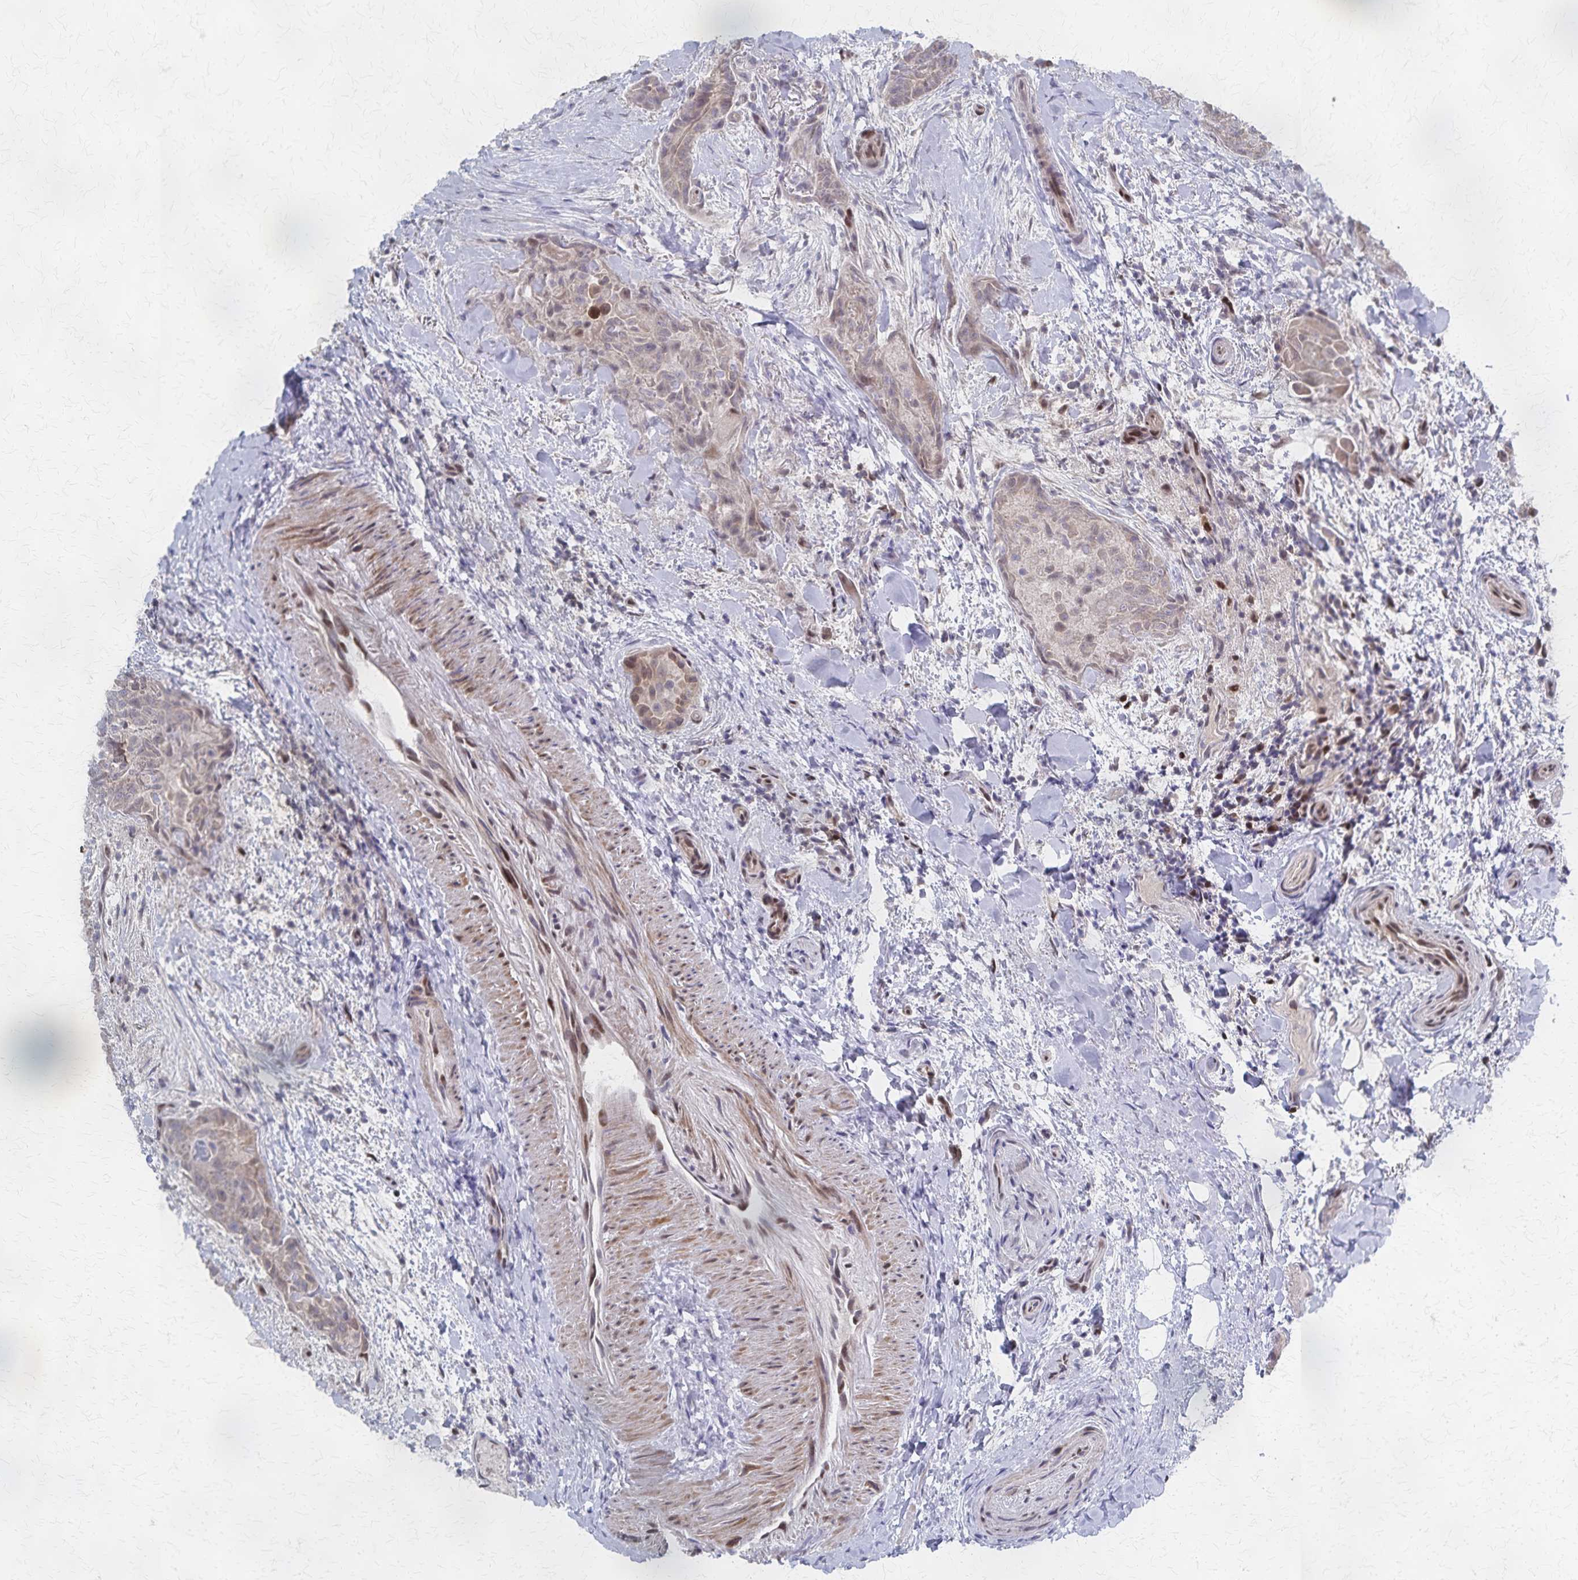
{"staining": {"intensity": "weak", "quantity": "<25%", "location": "cytoplasmic/membranous"}, "tissue": "thyroid cancer", "cell_type": "Tumor cells", "image_type": "cancer", "snomed": [{"axis": "morphology", "description": "Papillary adenocarcinoma, NOS"}, {"axis": "topography", "description": "Thyroid gland"}], "caption": "Protein analysis of thyroid papillary adenocarcinoma exhibits no significant expression in tumor cells.", "gene": "GTF2B", "patient": {"sex": "female", "age": 61}}